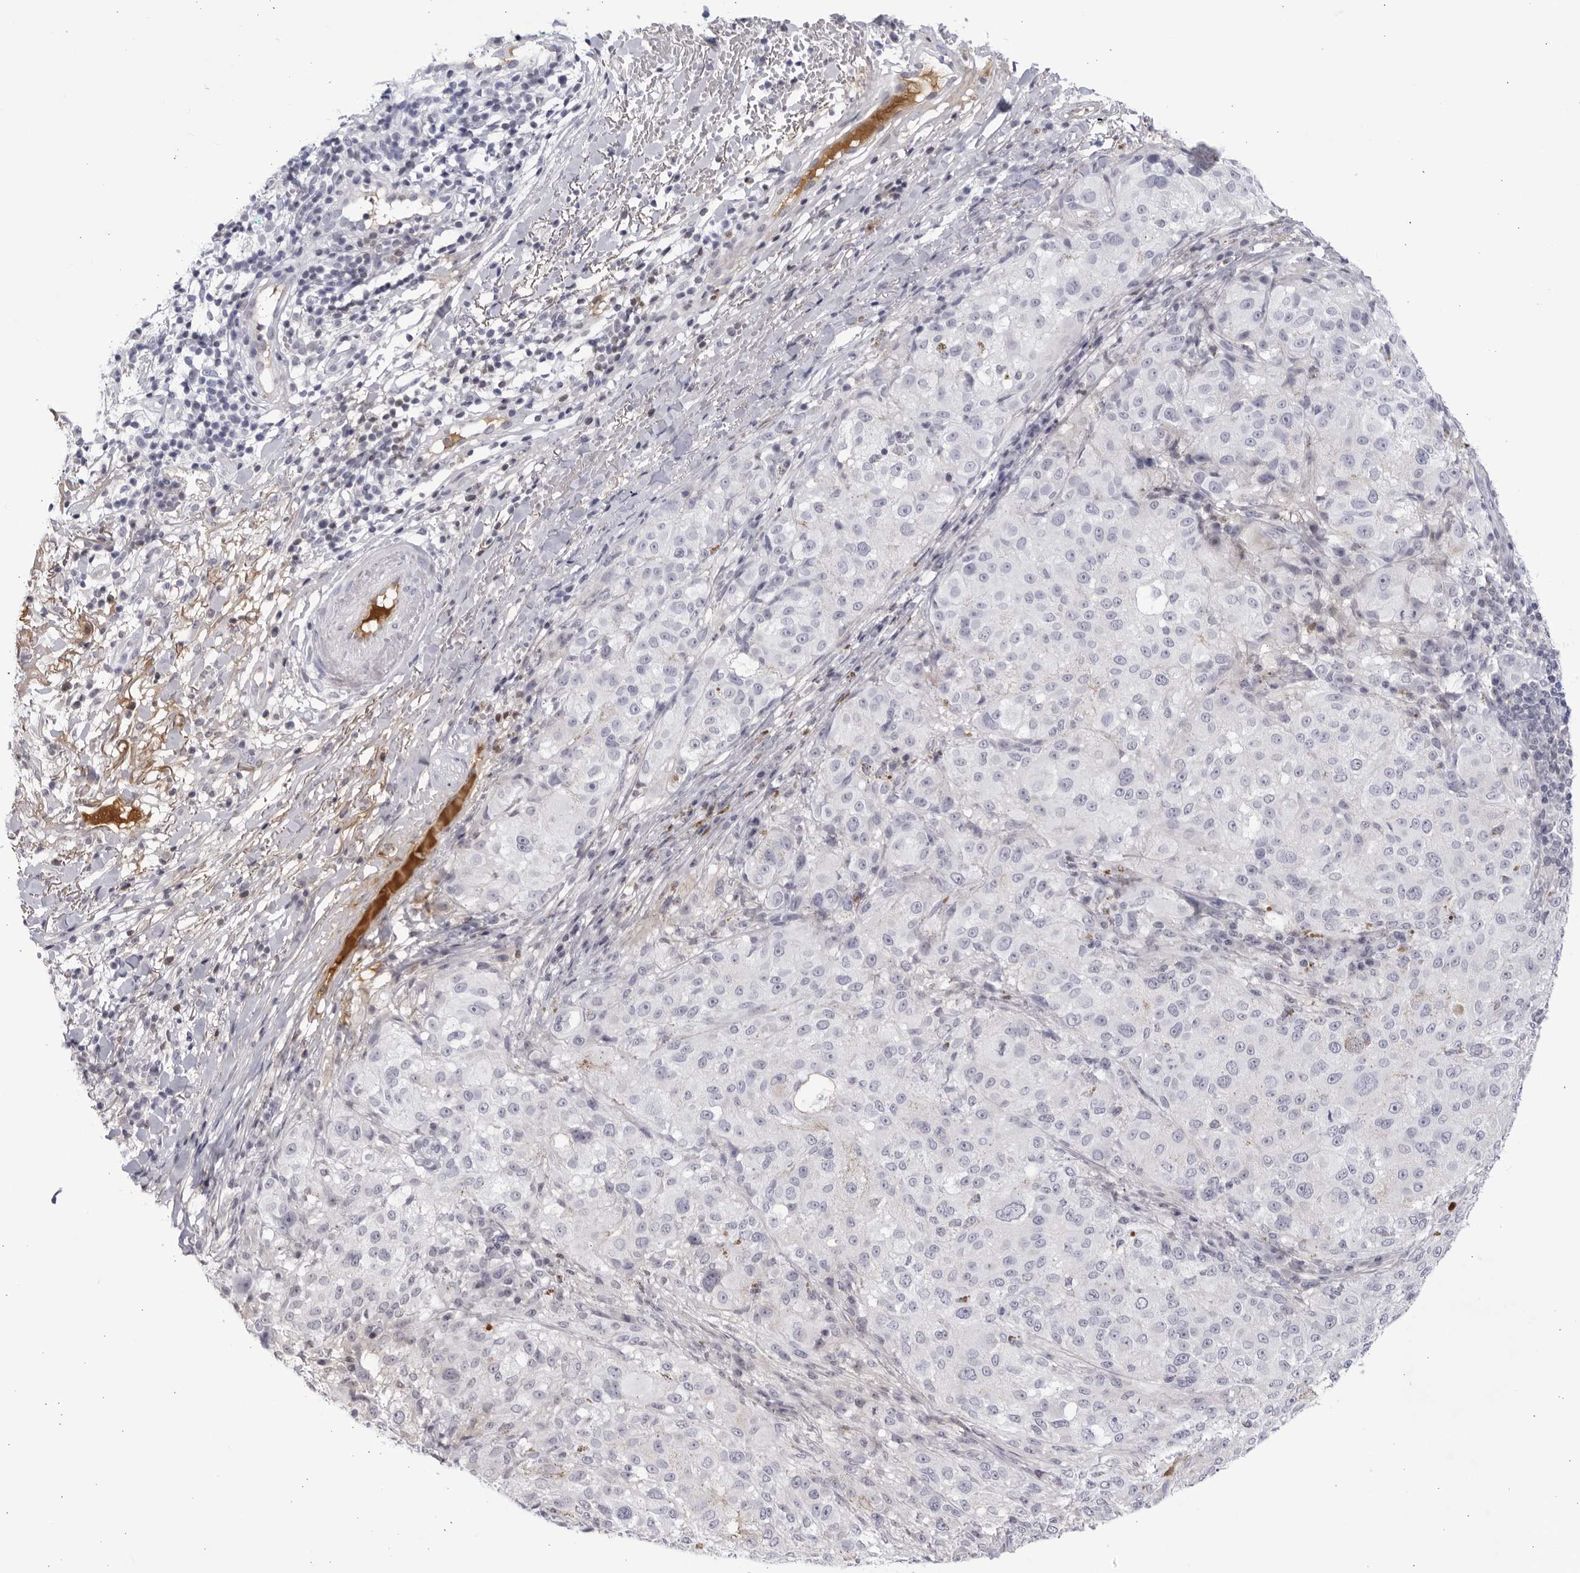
{"staining": {"intensity": "negative", "quantity": "none", "location": "none"}, "tissue": "melanoma", "cell_type": "Tumor cells", "image_type": "cancer", "snomed": [{"axis": "morphology", "description": "Necrosis, NOS"}, {"axis": "morphology", "description": "Malignant melanoma, NOS"}, {"axis": "topography", "description": "Skin"}], "caption": "Photomicrograph shows no significant protein expression in tumor cells of melanoma.", "gene": "CNBD1", "patient": {"sex": "female", "age": 87}}